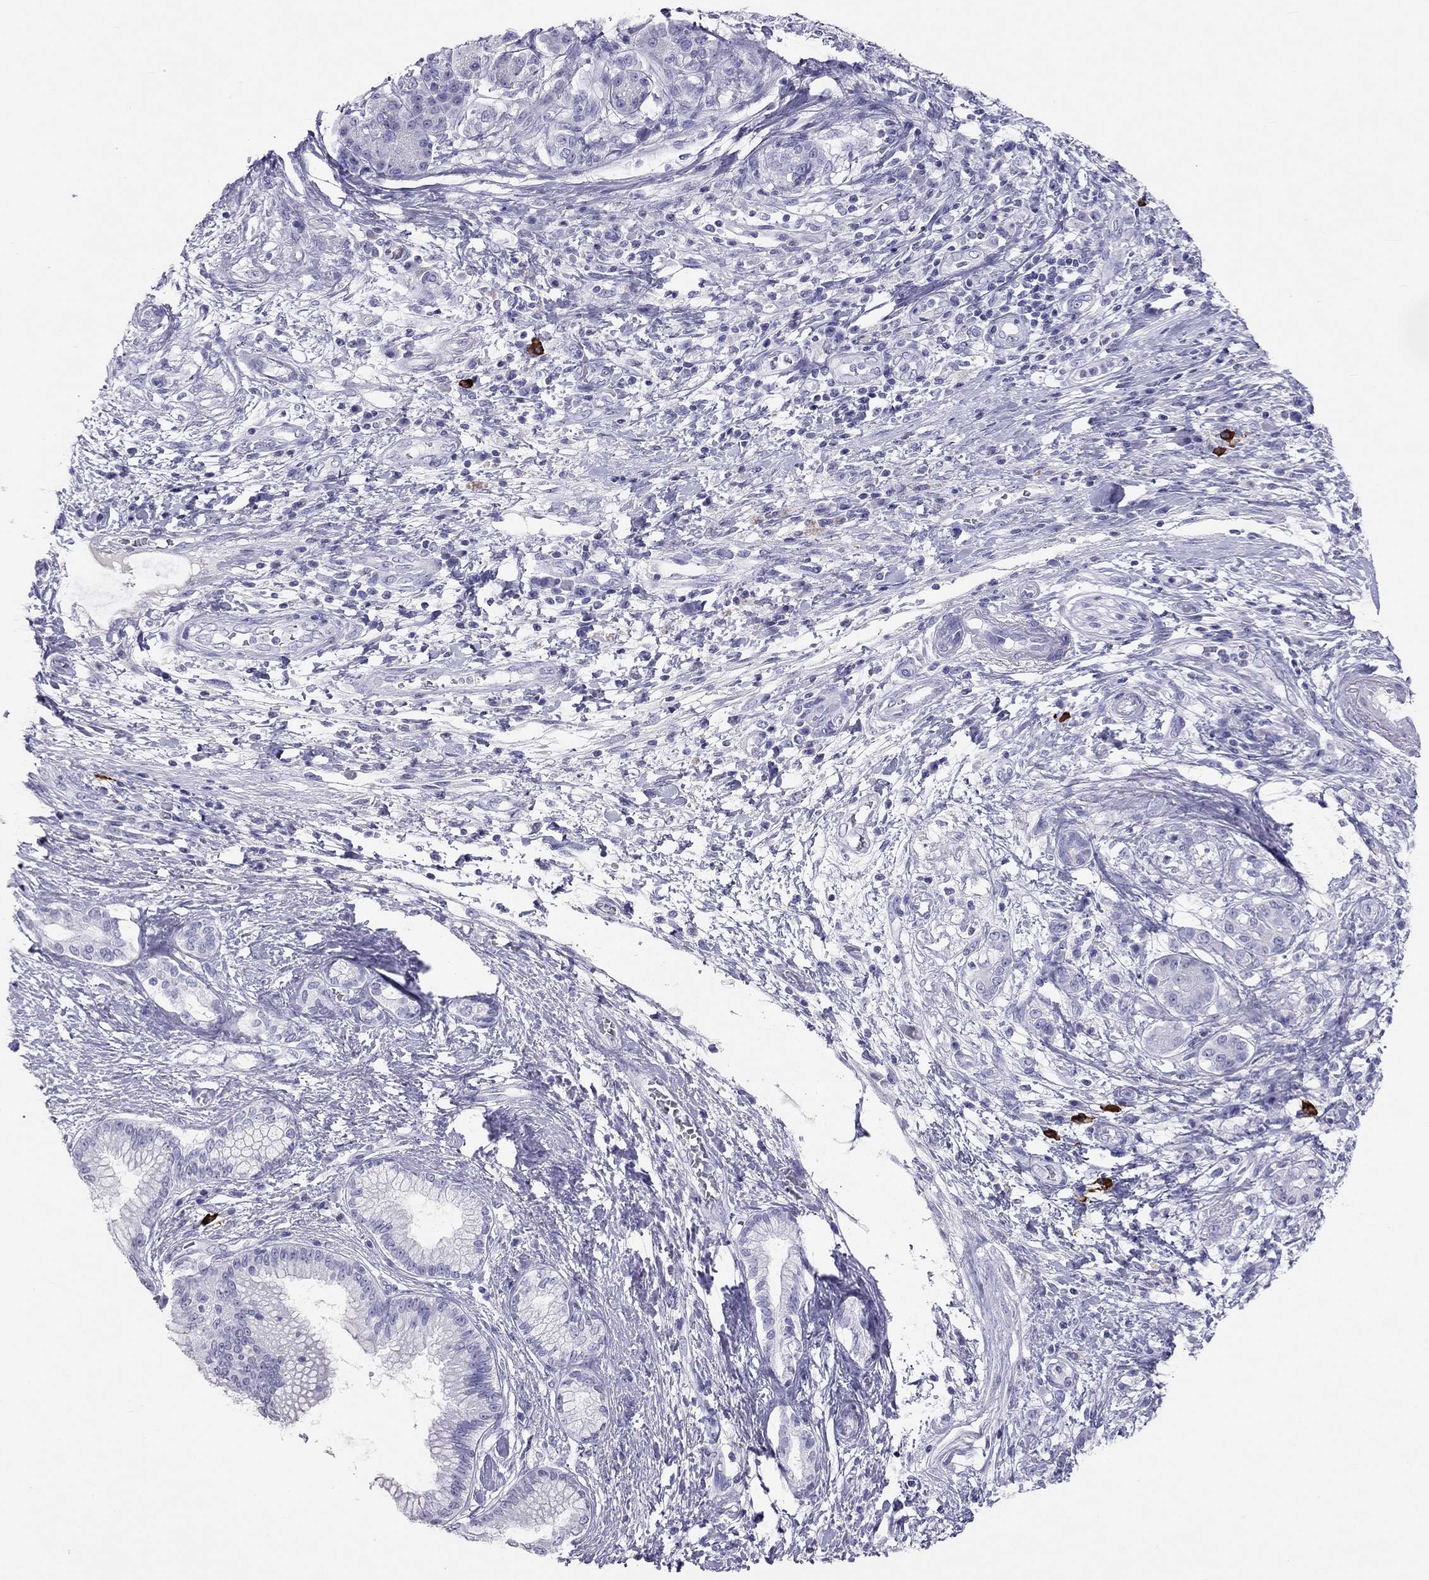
{"staining": {"intensity": "negative", "quantity": "none", "location": "none"}, "tissue": "pancreatic cancer", "cell_type": "Tumor cells", "image_type": "cancer", "snomed": [{"axis": "morphology", "description": "Adenocarcinoma, NOS"}, {"axis": "topography", "description": "Pancreas"}], "caption": "Immunohistochemistry image of pancreatic adenocarcinoma stained for a protein (brown), which reveals no staining in tumor cells.", "gene": "KLRG1", "patient": {"sex": "female", "age": 73}}